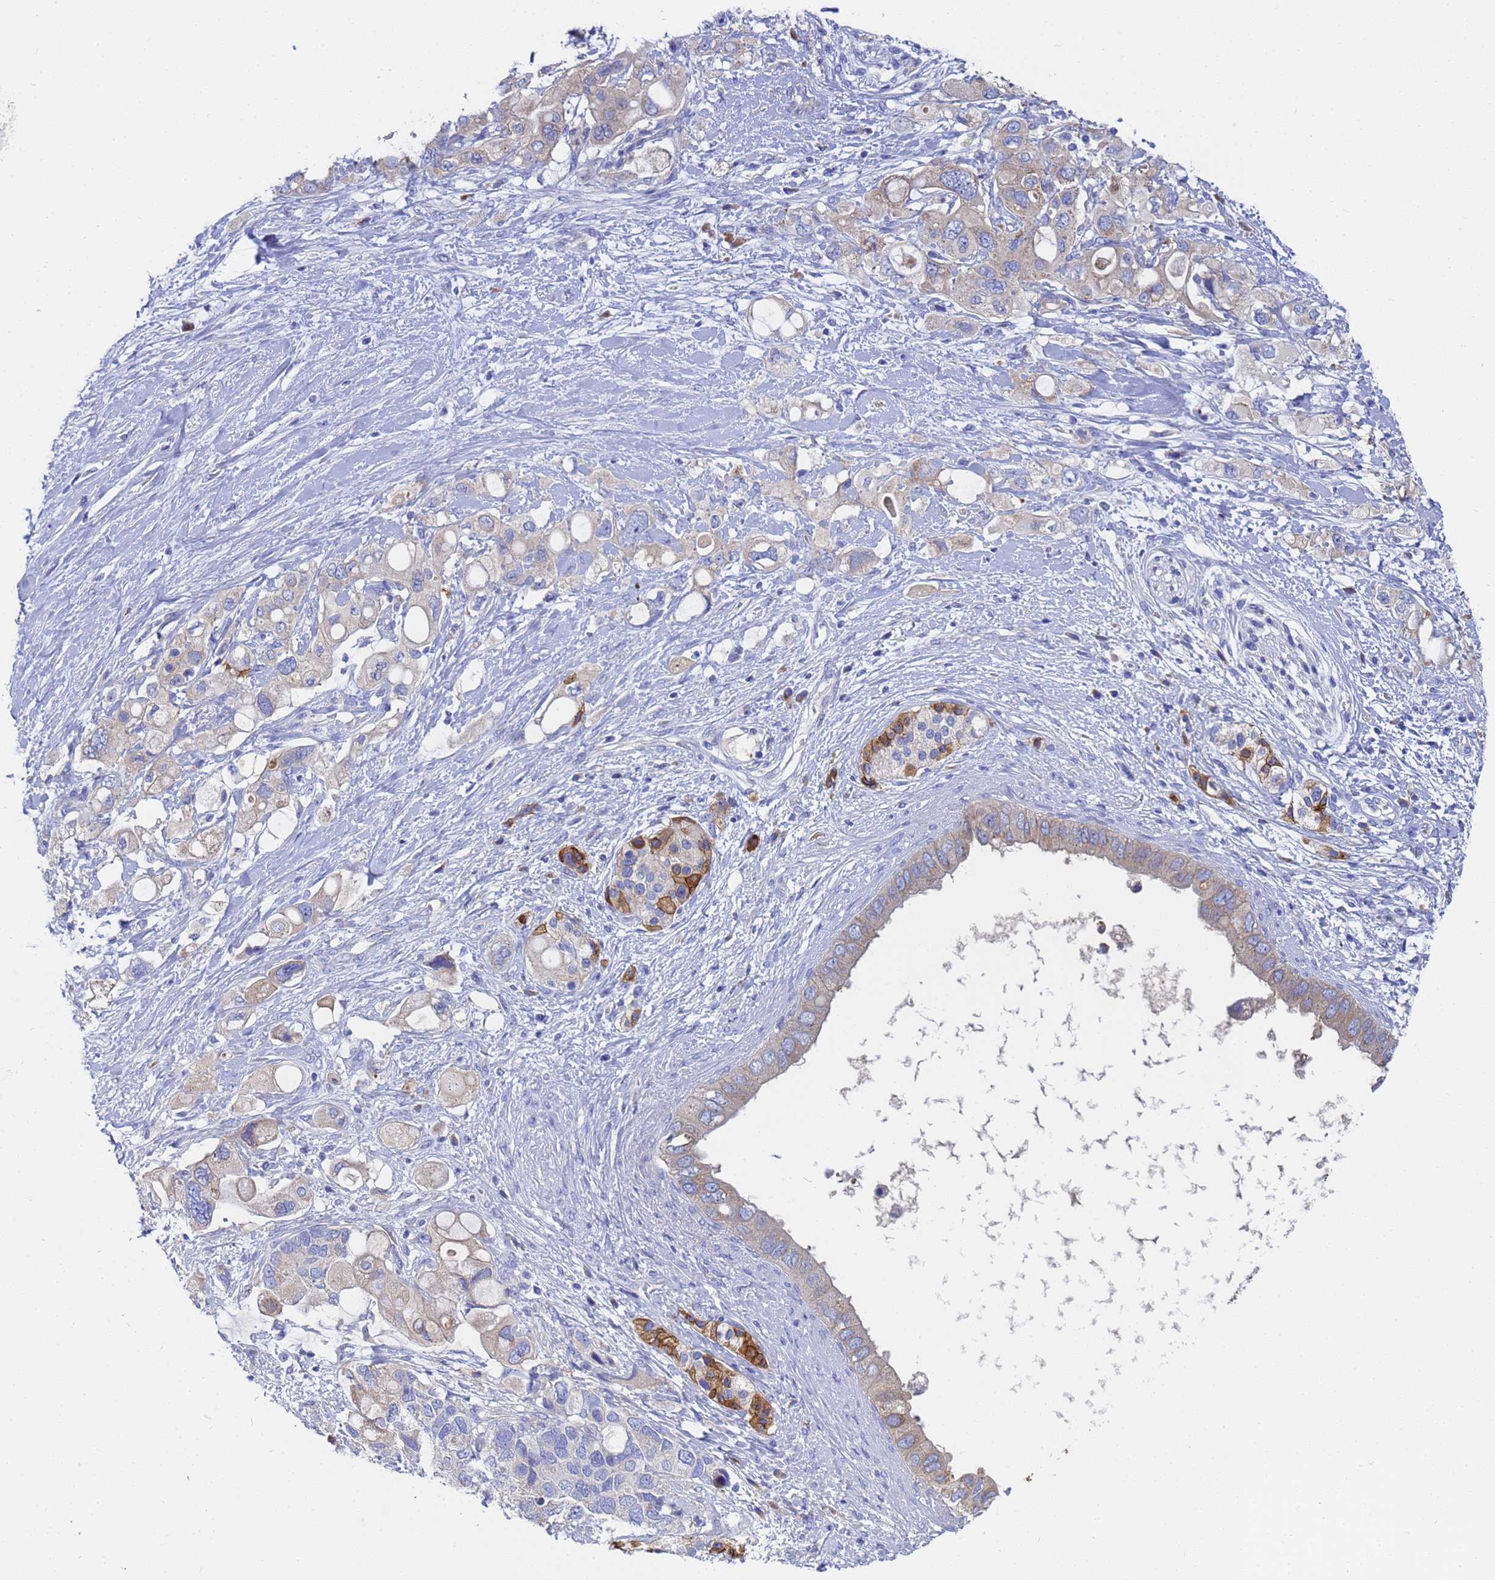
{"staining": {"intensity": "negative", "quantity": "none", "location": "none"}, "tissue": "pancreatic cancer", "cell_type": "Tumor cells", "image_type": "cancer", "snomed": [{"axis": "morphology", "description": "Adenocarcinoma, NOS"}, {"axis": "topography", "description": "Pancreas"}], "caption": "This is a image of immunohistochemistry (IHC) staining of pancreatic cancer, which shows no positivity in tumor cells.", "gene": "TM4SF4", "patient": {"sex": "female", "age": 56}}